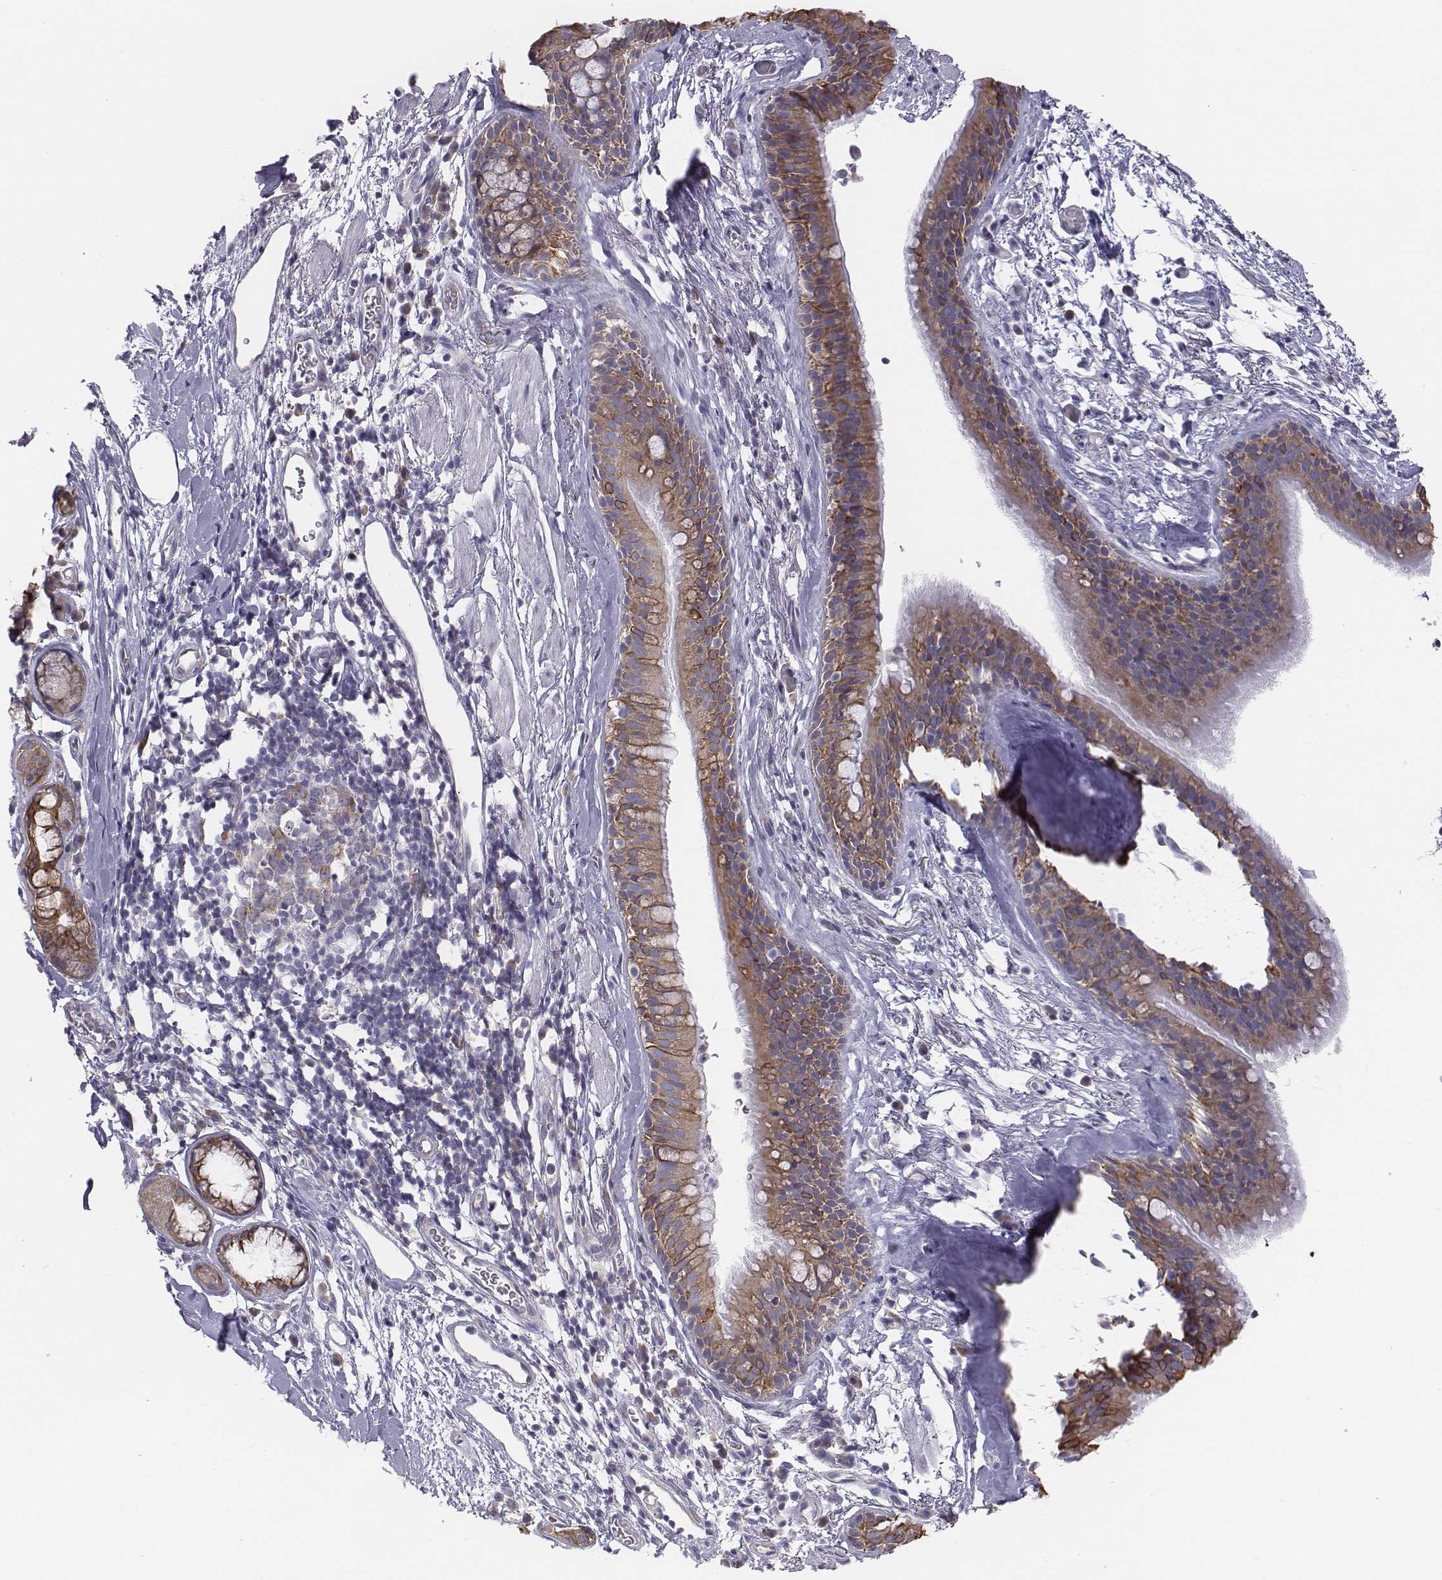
{"staining": {"intensity": "moderate", "quantity": "25%-75%", "location": "cytoplasmic/membranous"}, "tissue": "bronchus", "cell_type": "Respiratory epithelial cells", "image_type": "normal", "snomed": [{"axis": "morphology", "description": "Normal tissue, NOS"}, {"axis": "topography", "description": "Cartilage tissue"}, {"axis": "topography", "description": "Bronchus"}], "caption": "Immunohistochemistry photomicrograph of benign bronchus: bronchus stained using IHC shows medium levels of moderate protein expression localized specifically in the cytoplasmic/membranous of respiratory epithelial cells, appearing as a cytoplasmic/membranous brown color.", "gene": "CHST14", "patient": {"sex": "male", "age": 58}}